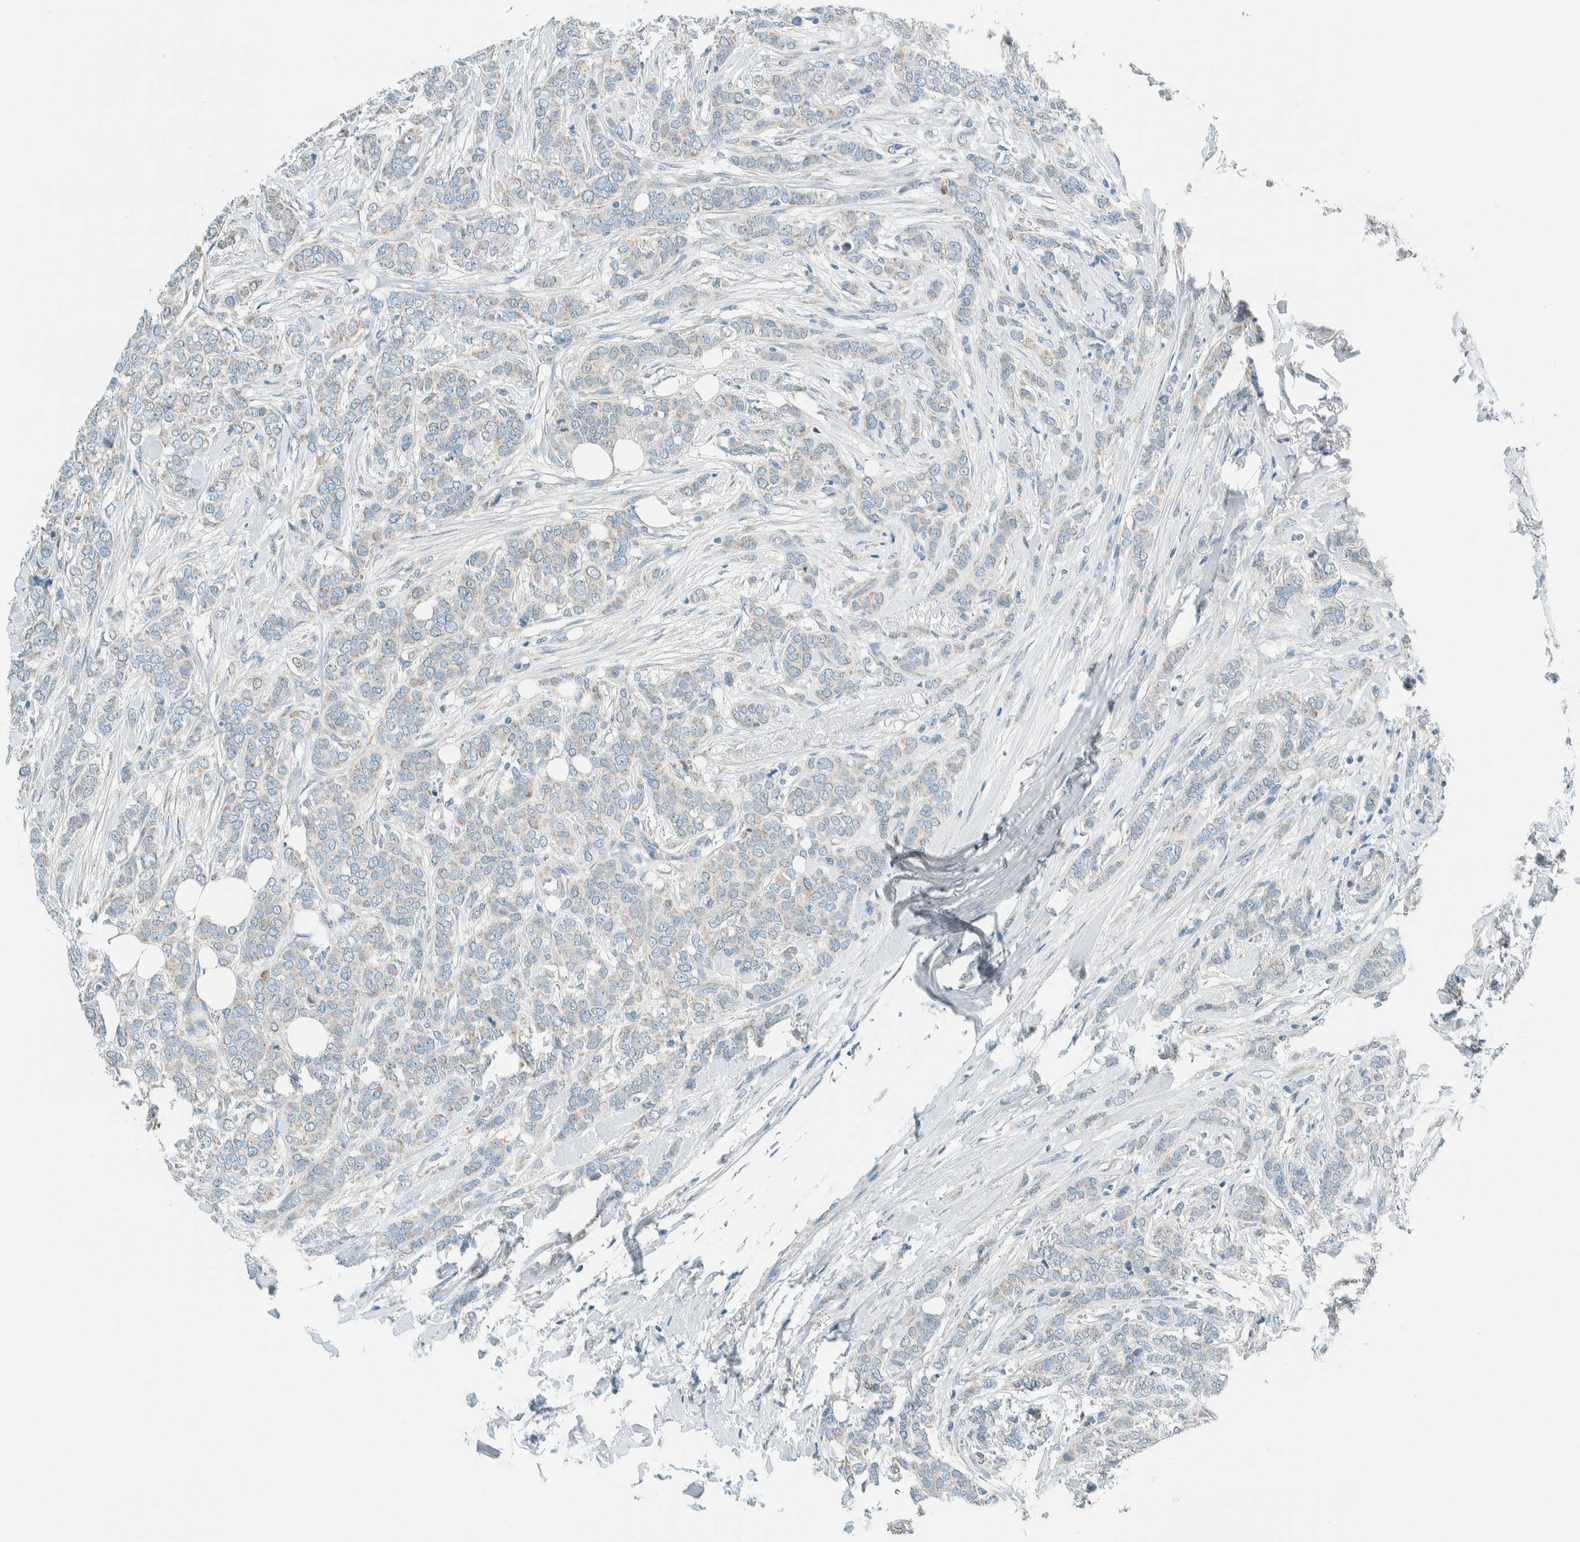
{"staining": {"intensity": "negative", "quantity": "none", "location": "none"}, "tissue": "breast cancer", "cell_type": "Tumor cells", "image_type": "cancer", "snomed": [{"axis": "morphology", "description": "Lobular carcinoma"}, {"axis": "topography", "description": "Skin"}, {"axis": "topography", "description": "Breast"}], "caption": "An immunohistochemistry histopathology image of breast cancer is shown. There is no staining in tumor cells of breast cancer. Brightfield microscopy of immunohistochemistry stained with DAB (brown) and hematoxylin (blue), captured at high magnification.", "gene": "ALDH7A1", "patient": {"sex": "female", "age": 46}}